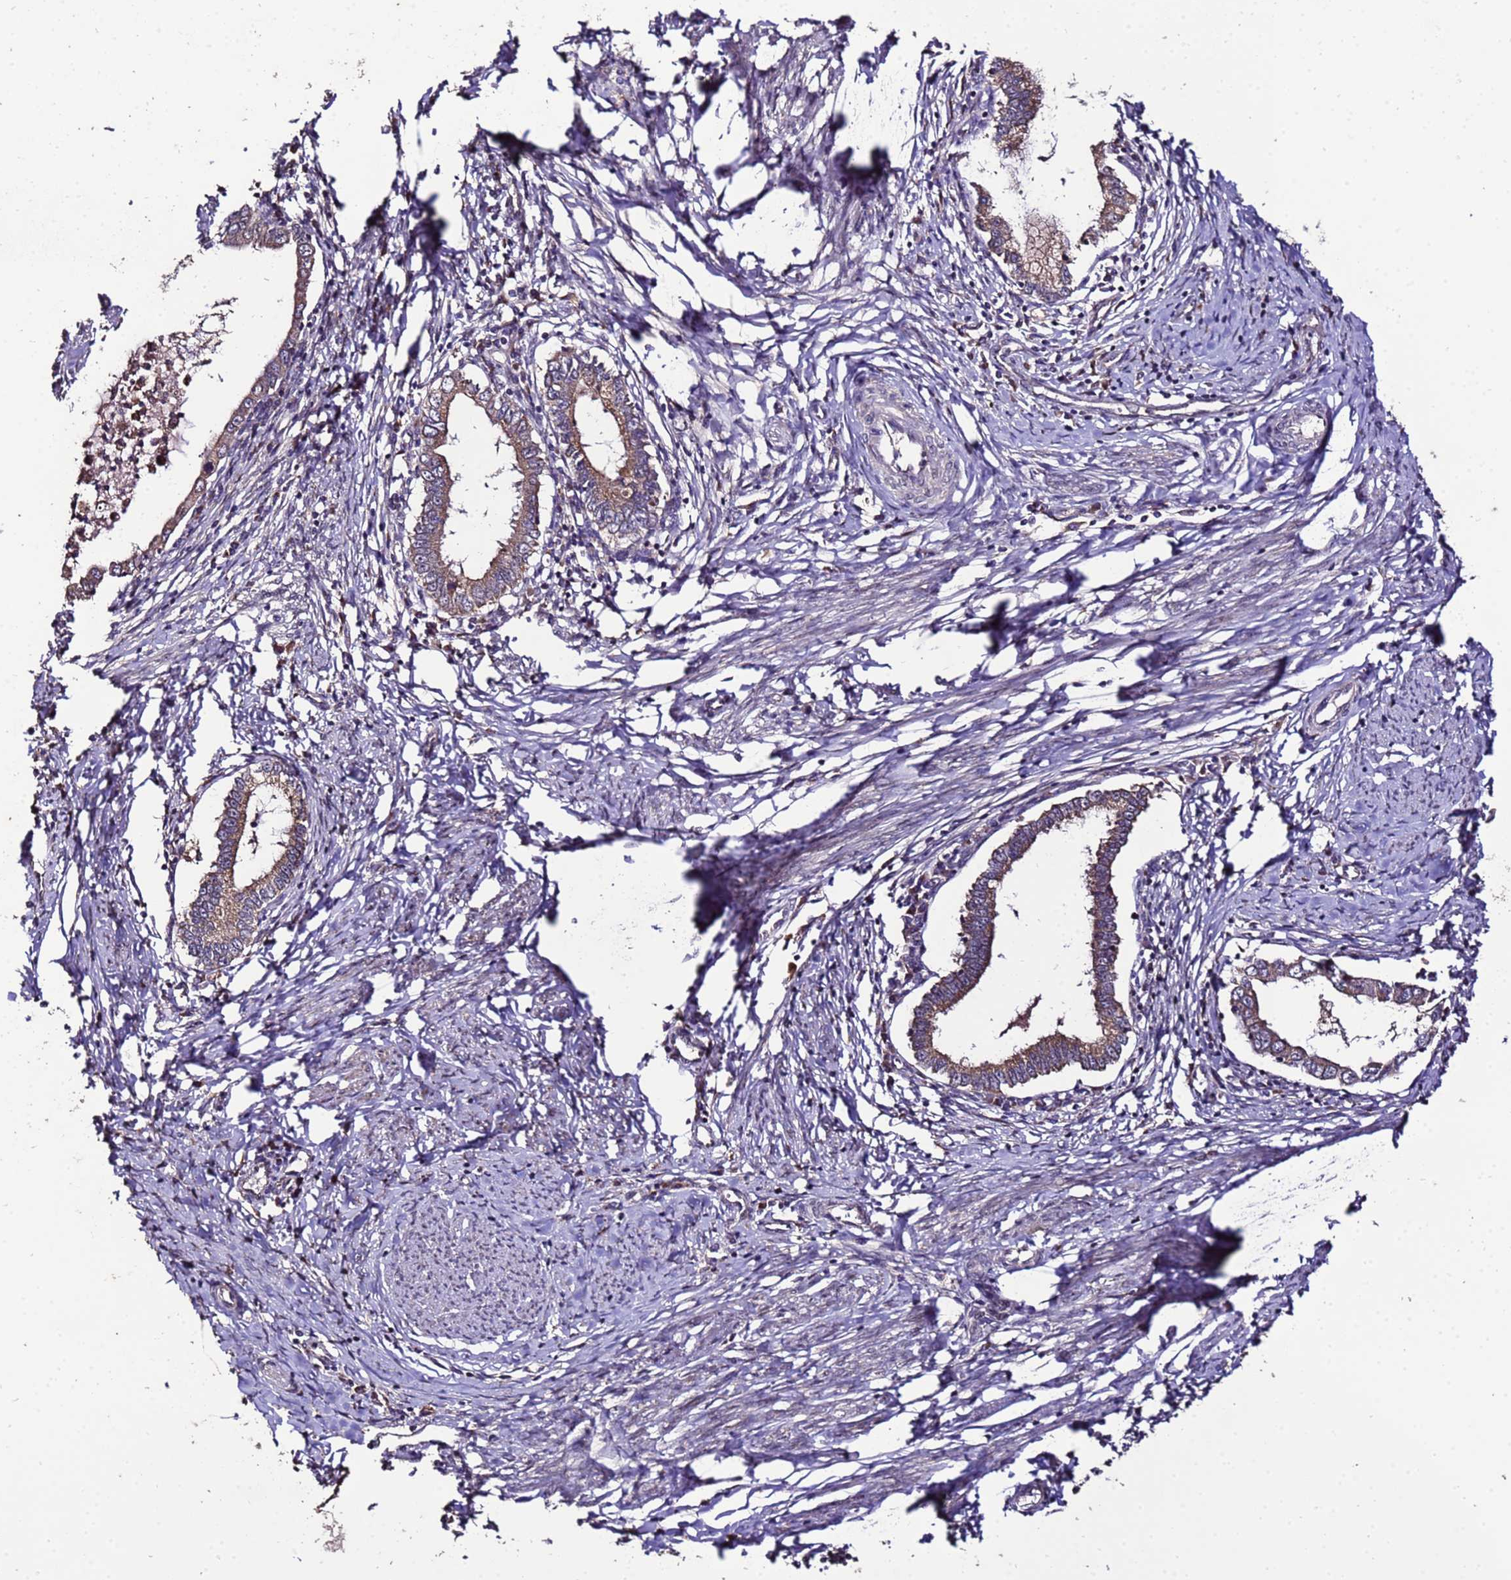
{"staining": {"intensity": "moderate", "quantity": ">75%", "location": "cytoplasmic/membranous"}, "tissue": "cervical cancer", "cell_type": "Tumor cells", "image_type": "cancer", "snomed": [{"axis": "morphology", "description": "Adenocarcinoma, NOS"}, {"axis": "topography", "description": "Cervix"}], "caption": "Cervical cancer stained for a protein shows moderate cytoplasmic/membranous positivity in tumor cells.", "gene": "ZNF329", "patient": {"sex": "female", "age": 36}}